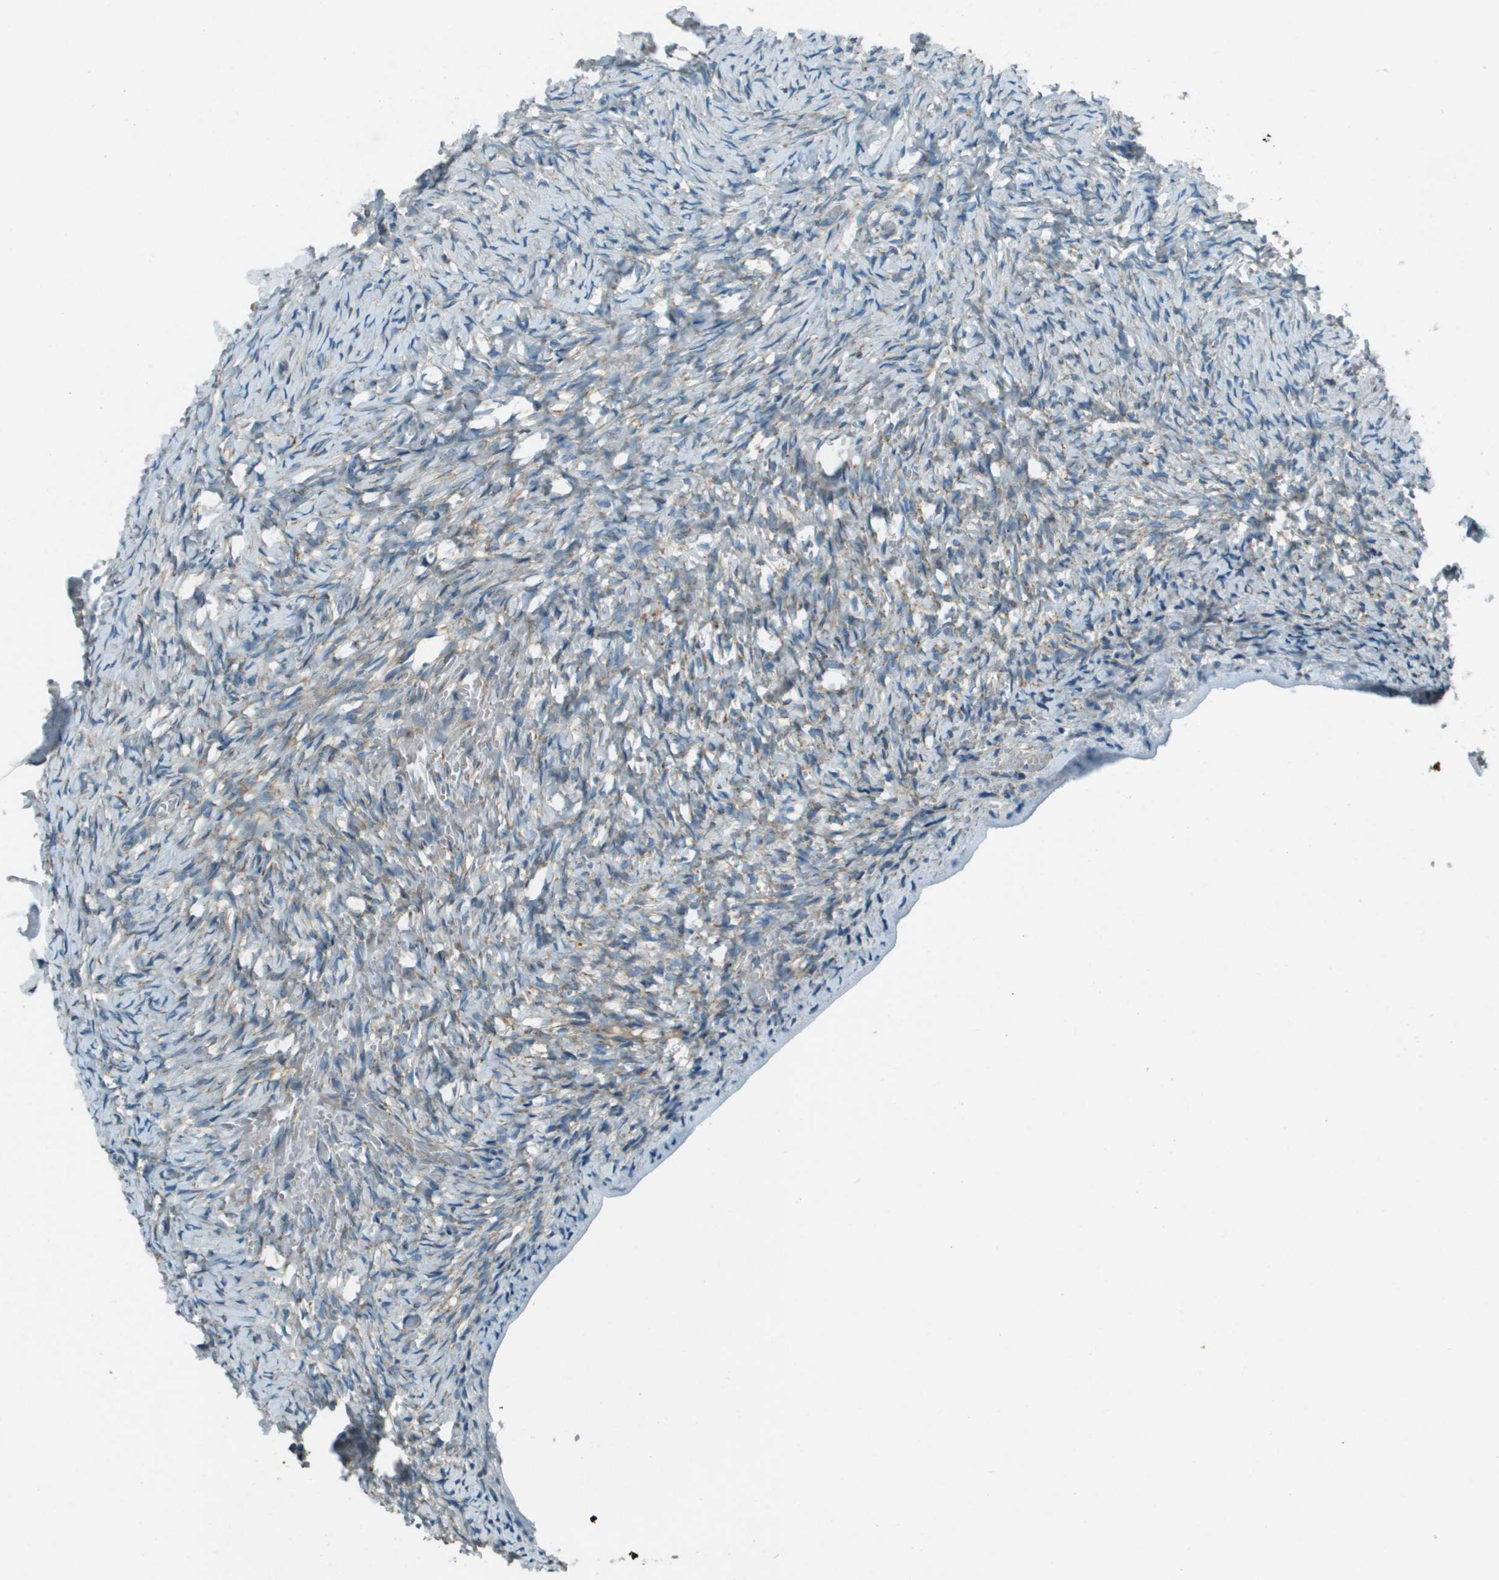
{"staining": {"intensity": "weak", "quantity": "25%-75%", "location": "cytoplasmic/membranous"}, "tissue": "ovary", "cell_type": "Ovarian stroma cells", "image_type": "normal", "snomed": [{"axis": "morphology", "description": "Normal tissue, NOS"}, {"axis": "topography", "description": "Ovary"}], "caption": "Approximately 25%-75% of ovarian stroma cells in unremarkable ovary display weak cytoplasmic/membranous protein positivity as visualized by brown immunohistochemical staining.", "gene": "MIGA1", "patient": {"sex": "female", "age": 27}}